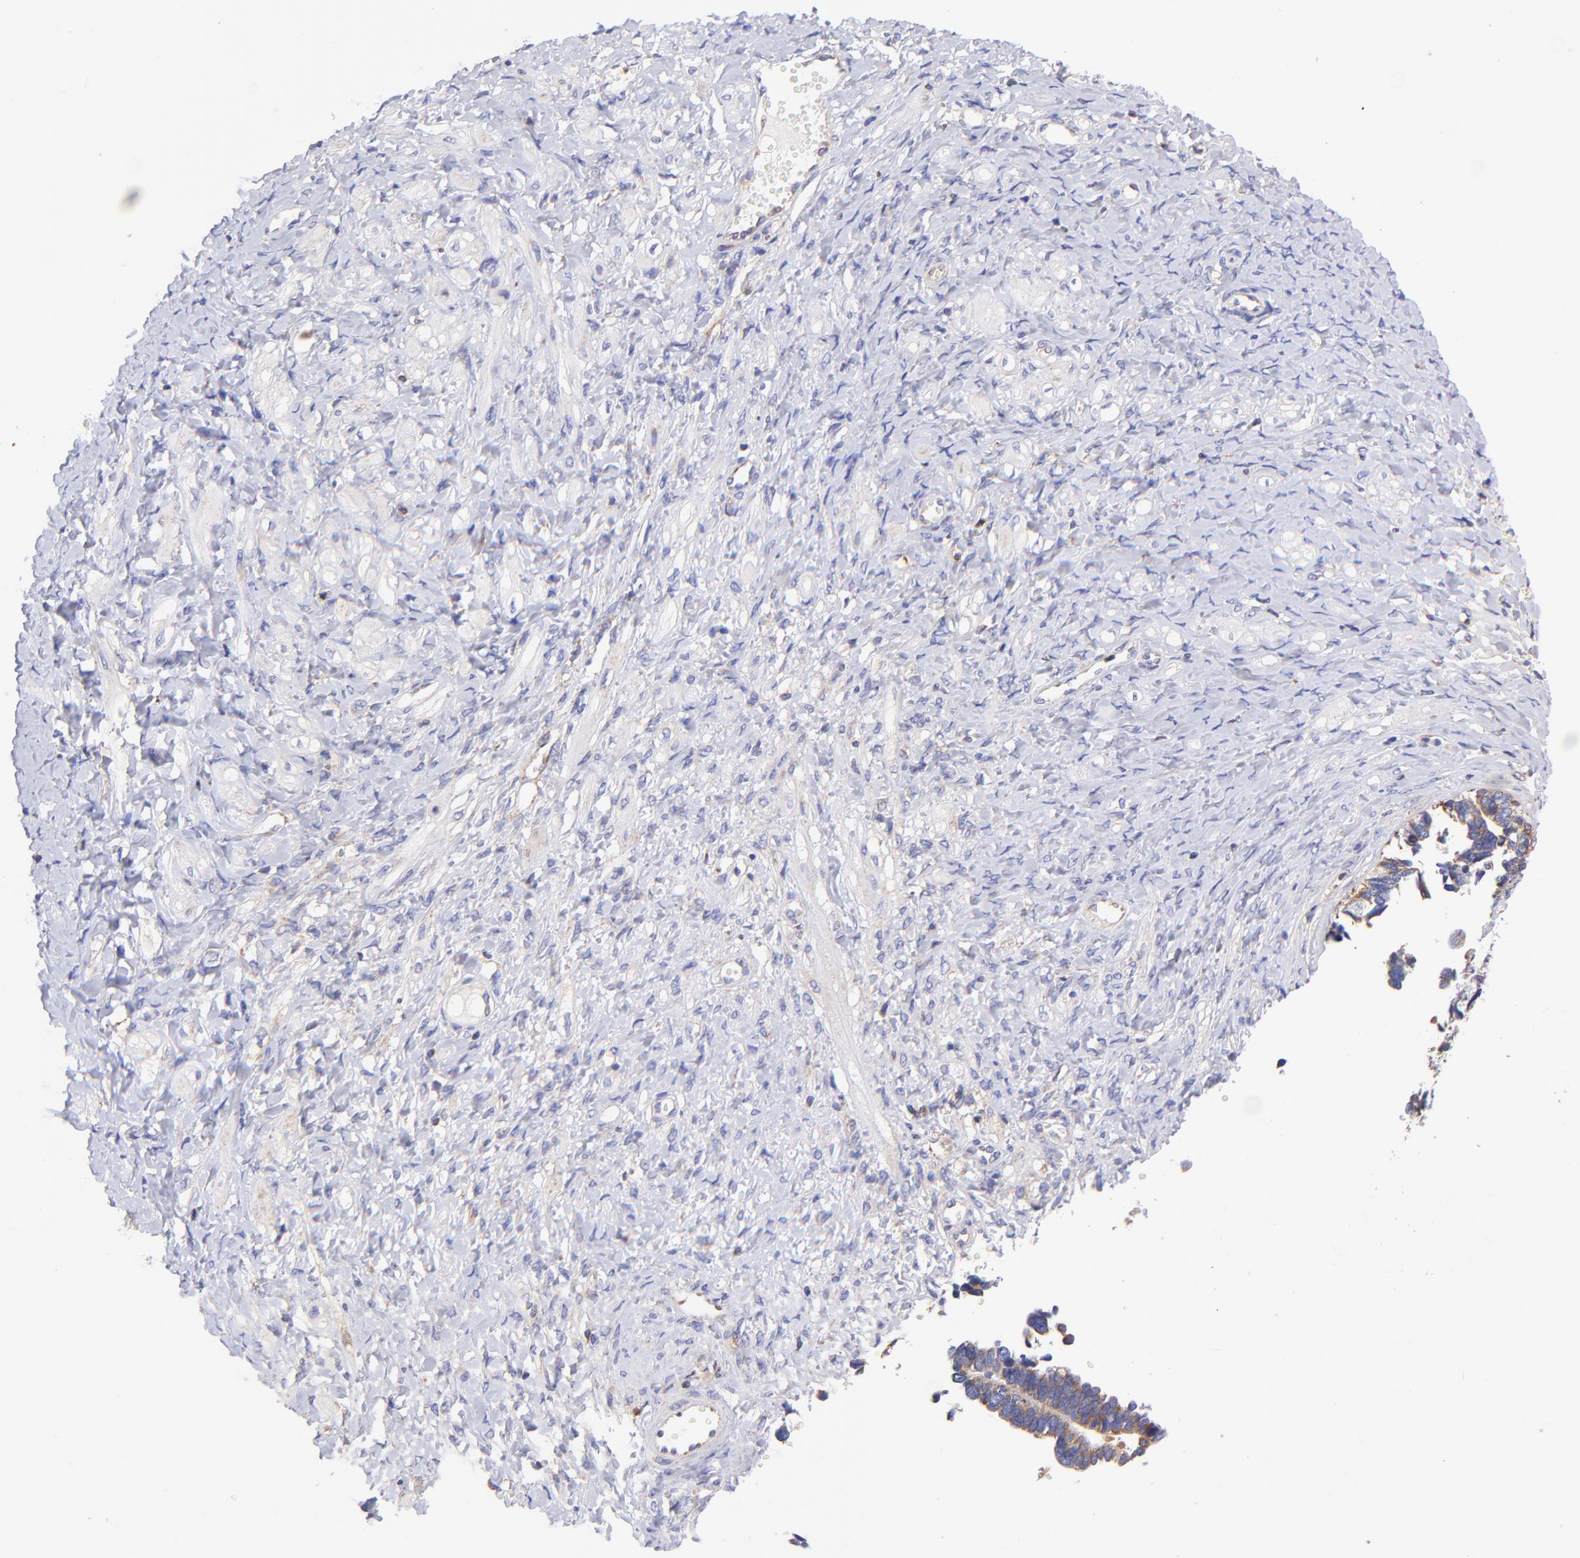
{"staining": {"intensity": "weak", "quantity": ">75%", "location": "cytoplasmic/membranous"}, "tissue": "ovarian cancer", "cell_type": "Tumor cells", "image_type": "cancer", "snomed": [{"axis": "morphology", "description": "Cystadenocarcinoma, serous, NOS"}, {"axis": "topography", "description": "Ovary"}], "caption": "Immunohistochemical staining of serous cystadenocarcinoma (ovarian) demonstrates low levels of weak cytoplasmic/membranous staining in about >75% of tumor cells.", "gene": "PREX1", "patient": {"sex": "female", "age": 77}}